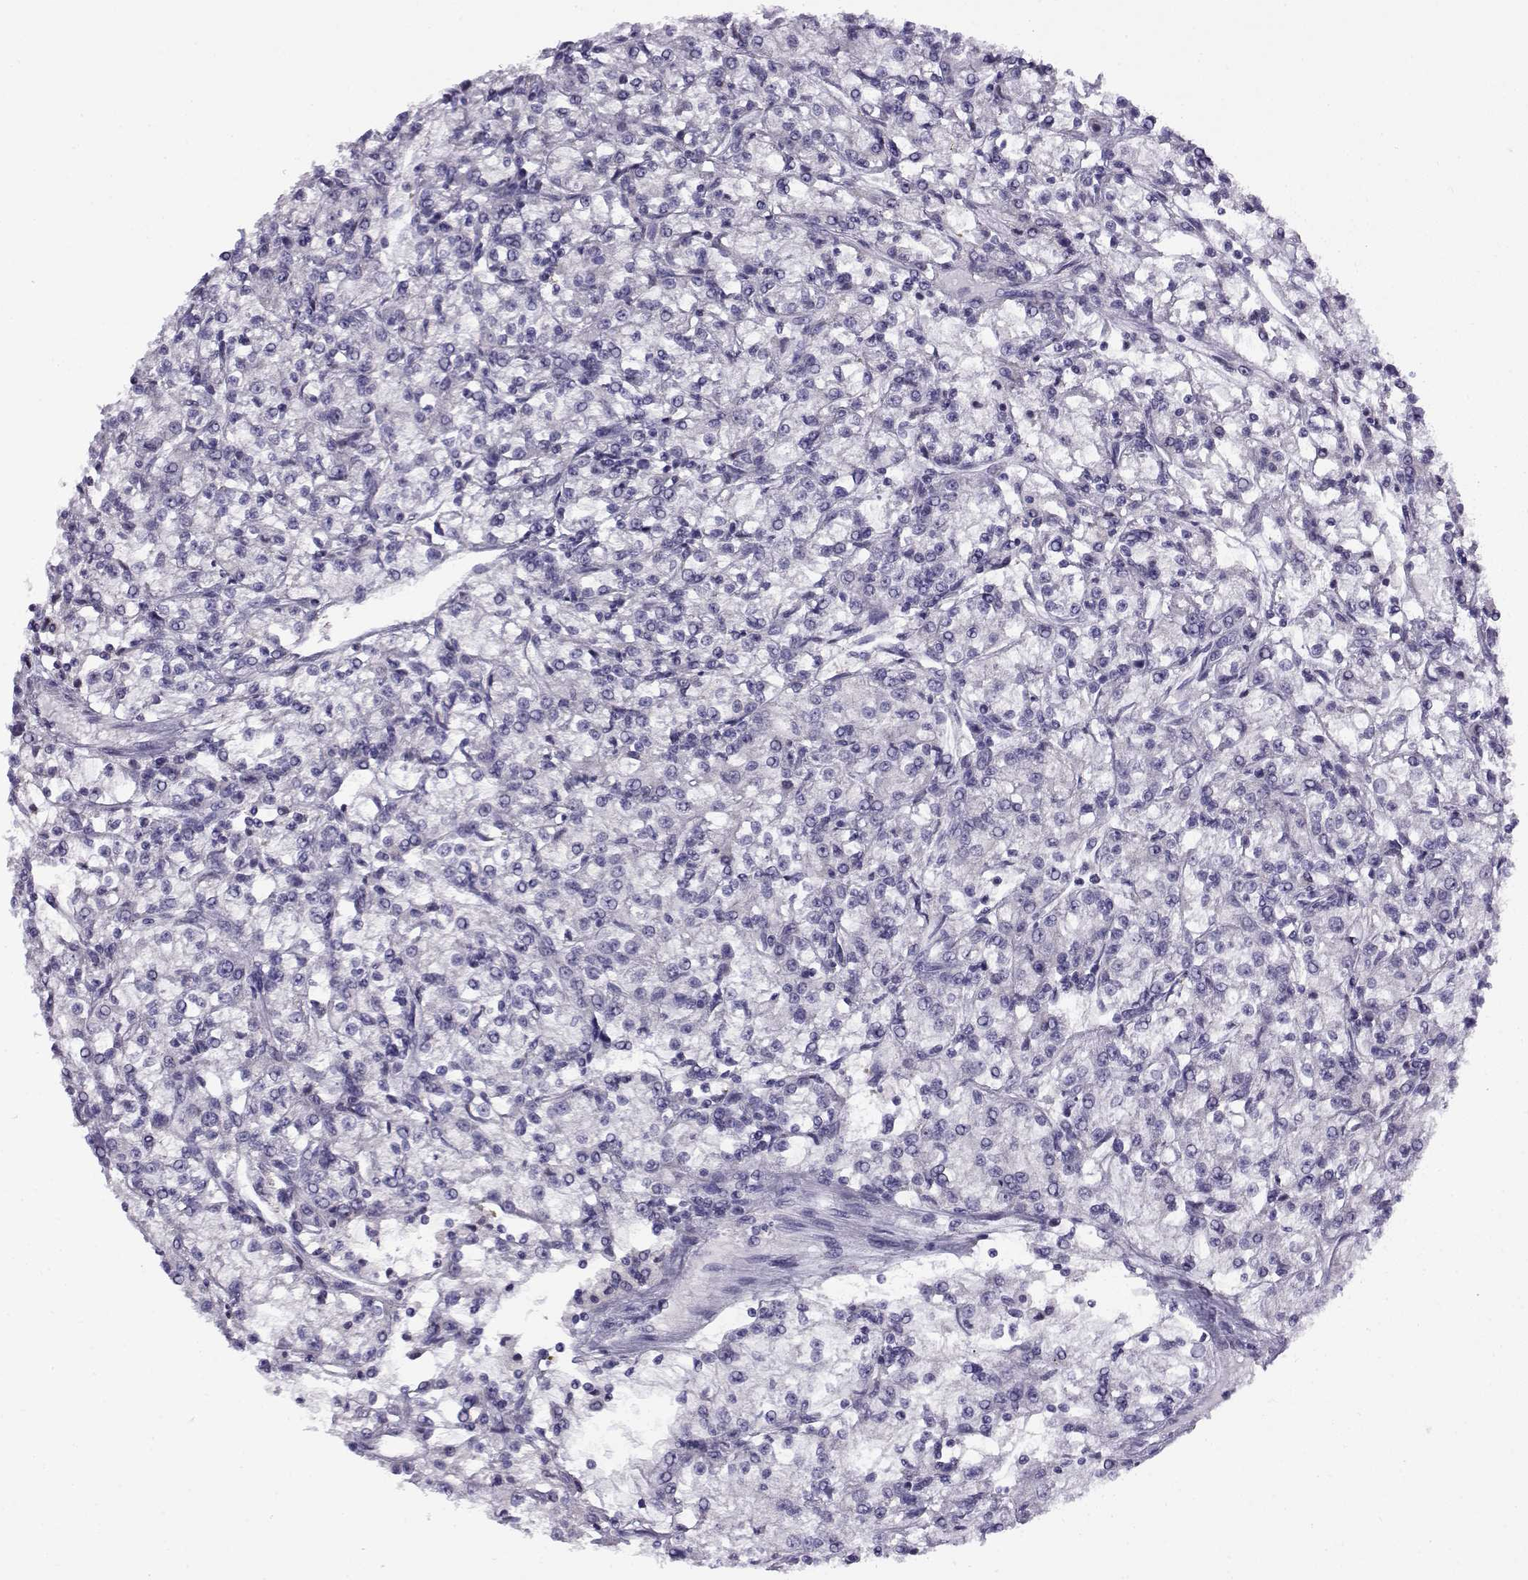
{"staining": {"intensity": "negative", "quantity": "none", "location": "none"}, "tissue": "renal cancer", "cell_type": "Tumor cells", "image_type": "cancer", "snomed": [{"axis": "morphology", "description": "Adenocarcinoma, NOS"}, {"axis": "topography", "description": "Kidney"}], "caption": "Adenocarcinoma (renal) stained for a protein using immunohistochemistry displays no expression tumor cells.", "gene": "FEZF1", "patient": {"sex": "female", "age": 59}}